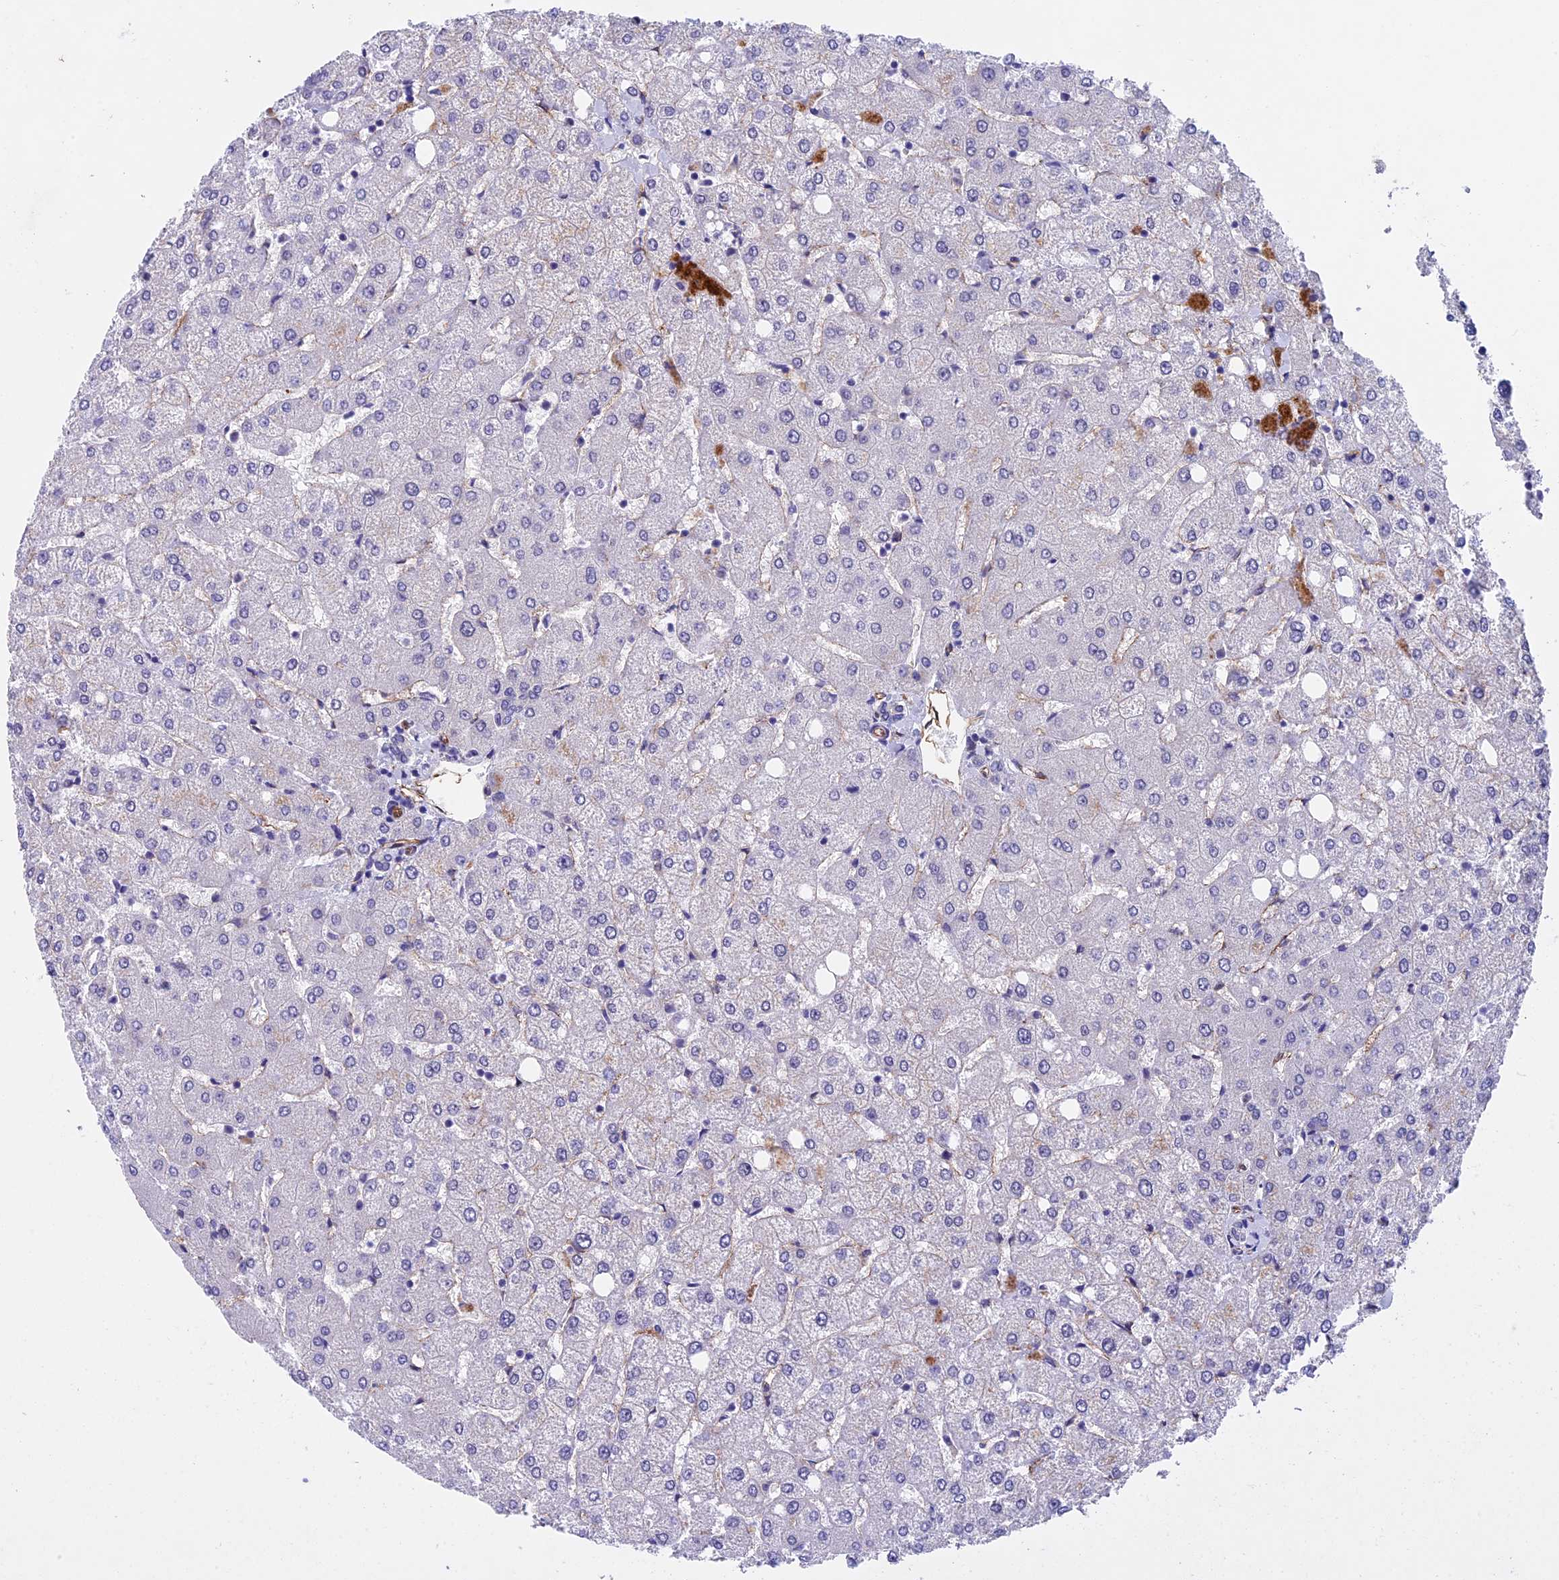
{"staining": {"intensity": "negative", "quantity": "none", "location": "none"}, "tissue": "liver", "cell_type": "Cholangiocytes", "image_type": "normal", "snomed": [{"axis": "morphology", "description": "Normal tissue, NOS"}, {"axis": "topography", "description": "Liver"}], "caption": "The photomicrograph displays no significant positivity in cholangiocytes of liver.", "gene": "INSYN1", "patient": {"sex": "female", "age": 54}}